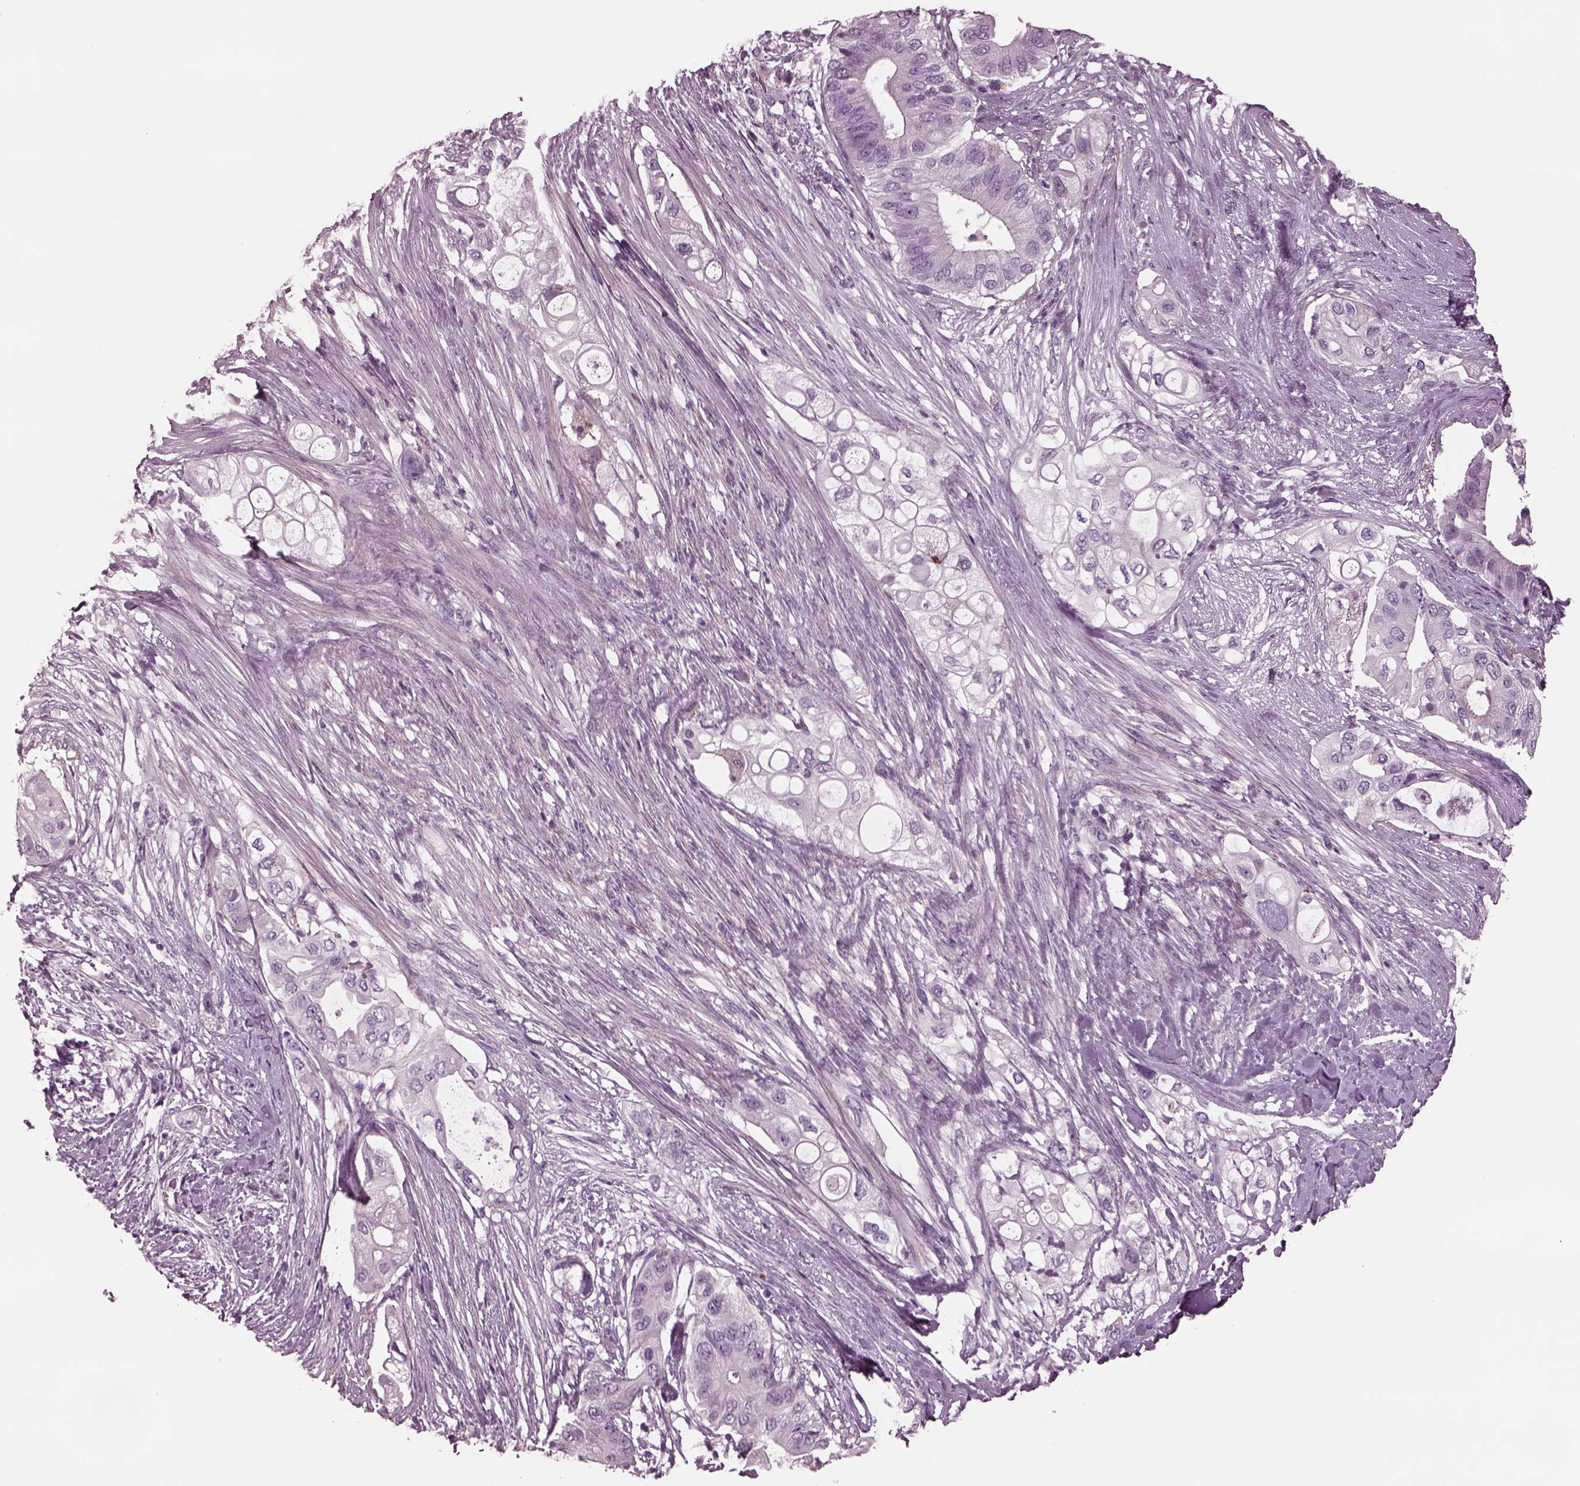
{"staining": {"intensity": "negative", "quantity": "none", "location": "none"}, "tissue": "pancreatic cancer", "cell_type": "Tumor cells", "image_type": "cancer", "snomed": [{"axis": "morphology", "description": "Adenocarcinoma, NOS"}, {"axis": "topography", "description": "Pancreas"}], "caption": "High magnification brightfield microscopy of pancreatic adenocarcinoma stained with DAB (3,3'-diaminobenzidine) (brown) and counterstained with hematoxylin (blue): tumor cells show no significant positivity. (Immunohistochemistry (ihc), brightfield microscopy, high magnification).", "gene": "GDF11", "patient": {"sex": "female", "age": 72}}